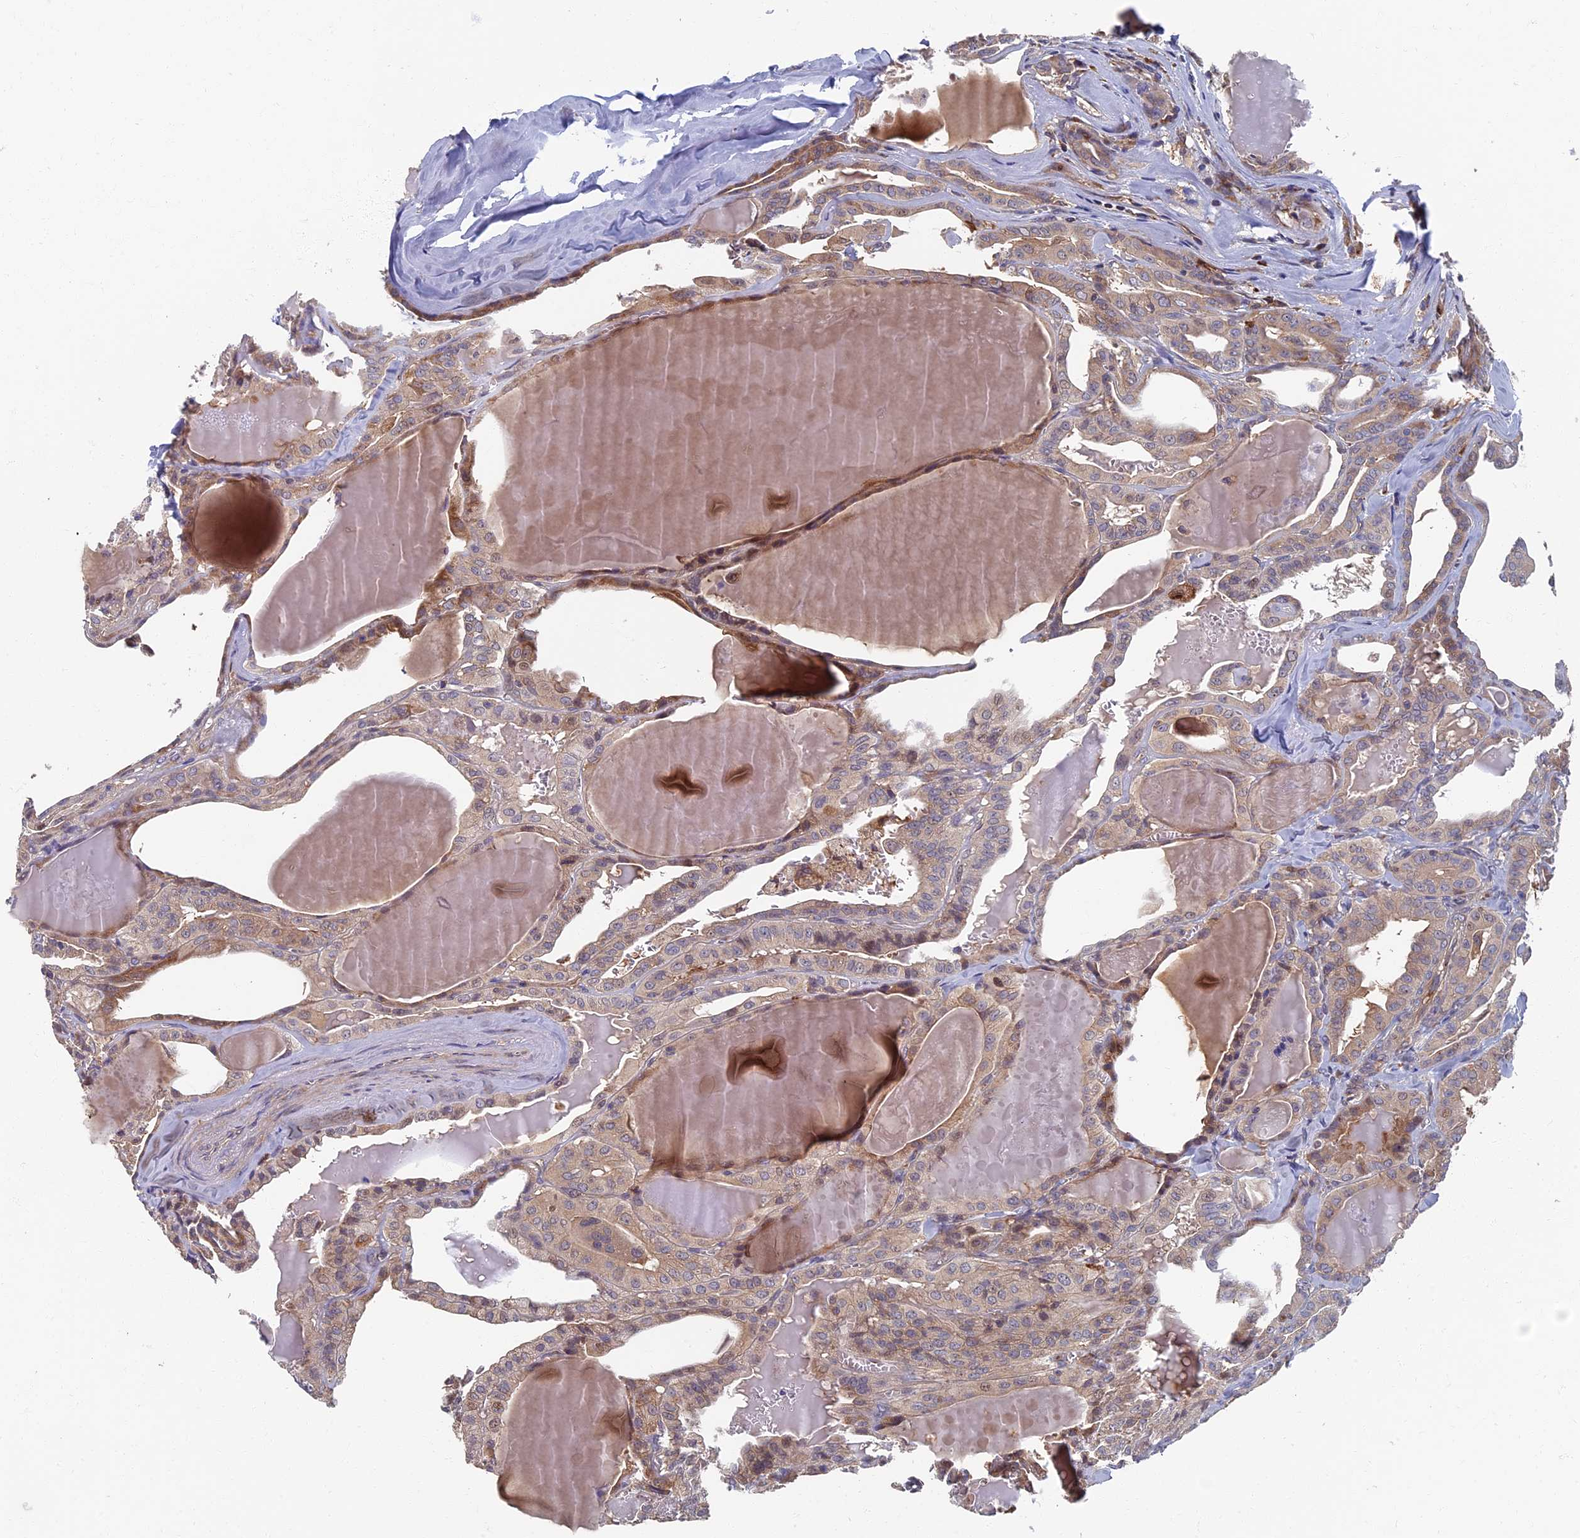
{"staining": {"intensity": "moderate", "quantity": "25%-75%", "location": "cytoplasmic/membranous"}, "tissue": "thyroid cancer", "cell_type": "Tumor cells", "image_type": "cancer", "snomed": [{"axis": "morphology", "description": "Papillary adenocarcinoma, NOS"}, {"axis": "topography", "description": "Thyroid gland"}], "caption": "This histopathology image demonstrates IHC staining of human papillary adenocarcinoma (thyroid), with medium moderate cytoplasmic/membranous positivity in approximately 25%-75% of tumor cells.", "gene": "TNK2", "patient": {"sex": "male", "age": 52}}